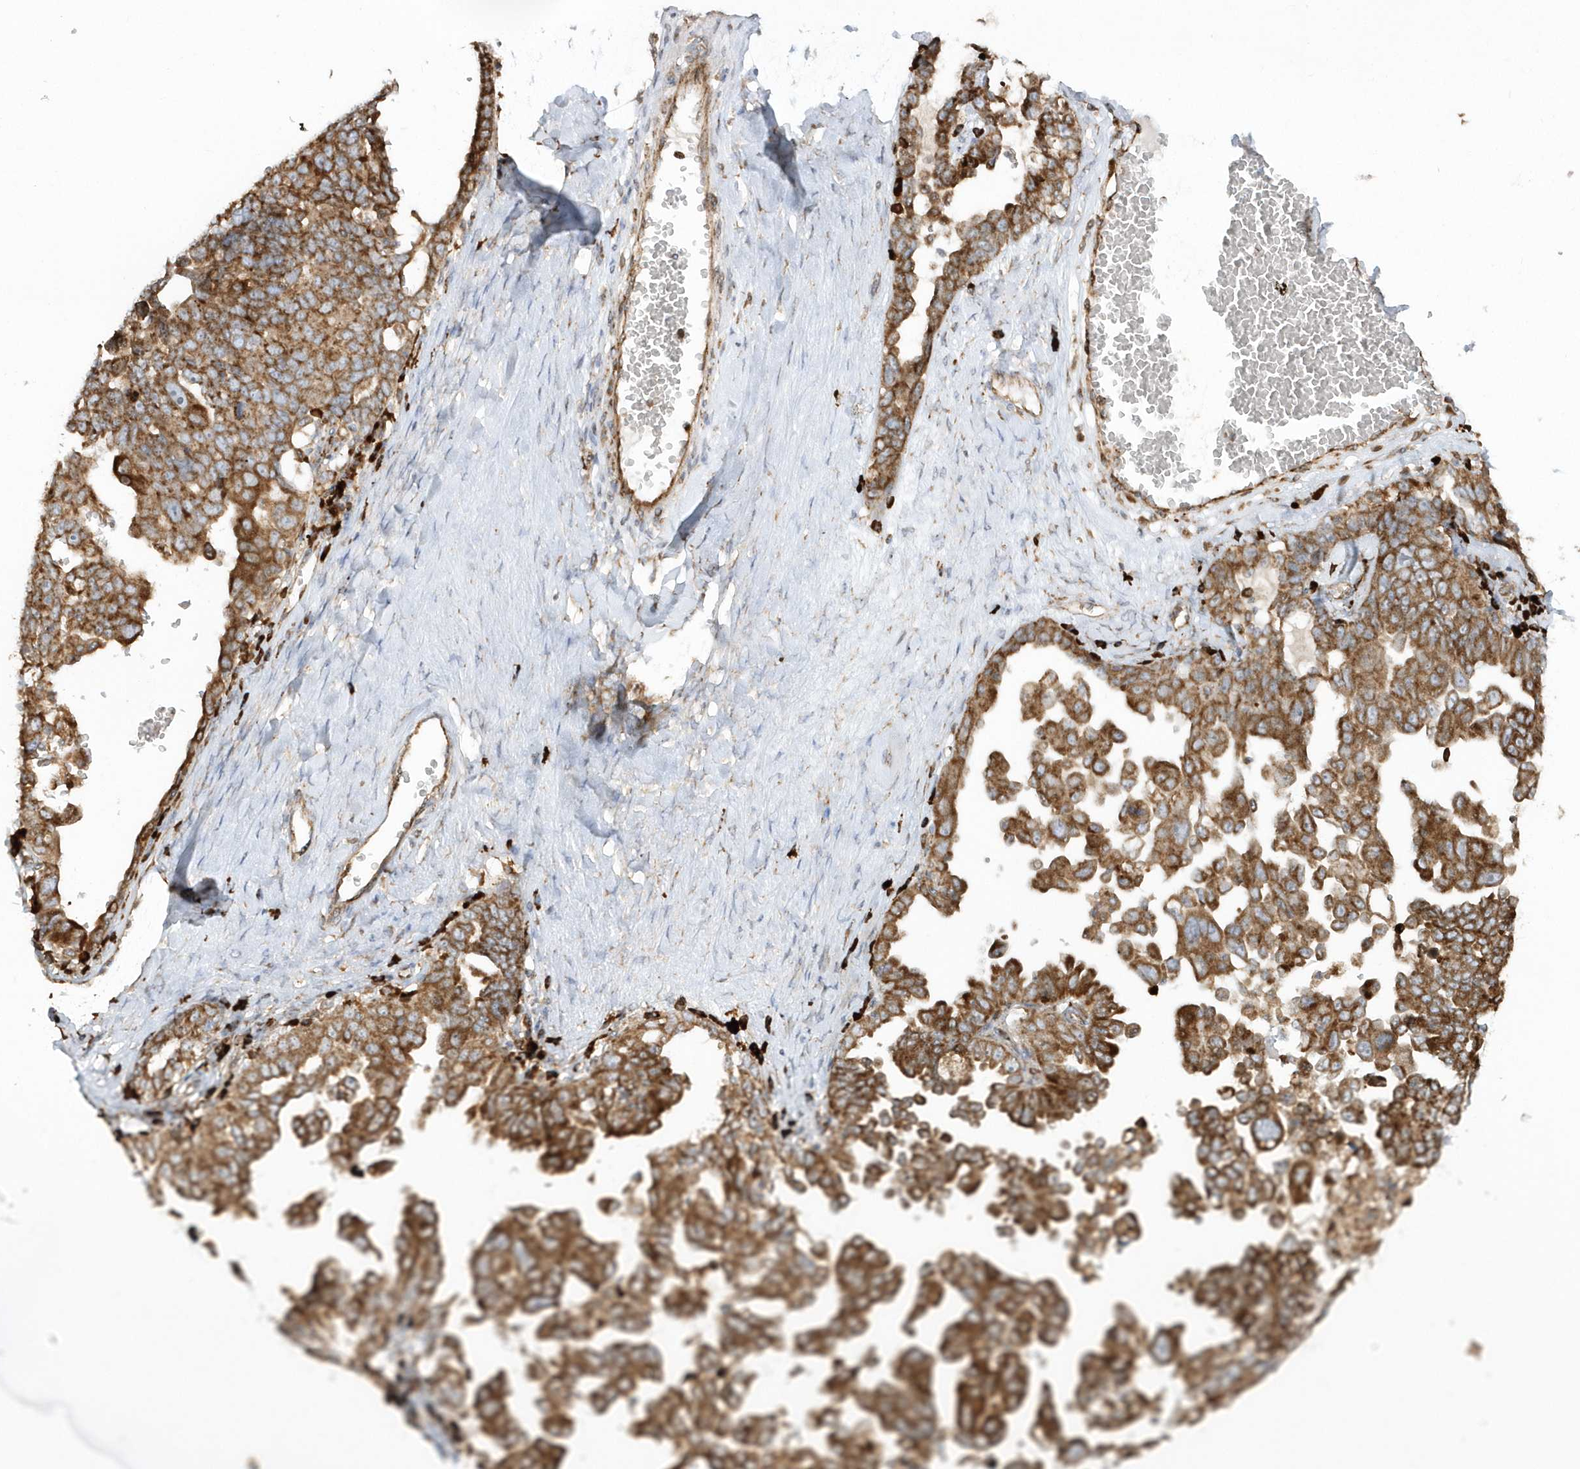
{"staining": {"intensity": "strong", "quantity": ">75%", "location": "cytoplasmic/membranous"}, "tissue": "ovarian cancer", "cell_type": "Tumor cells", "image_type": "cancer", "snomed": [{"axis": "morphology", "description": "Carcinoma, endometroid"}, {"axis": "topography", "description": "Ovary"}], "caption": "Endometroid carcinoma (ovarian) stained for a protein (brown) exhibits strong cytoplasmic/membranous positive staining in approximately >75% of tumor cells.", "gene": "SH3BP2", "patient": {"sex": "female", "age": 62}}